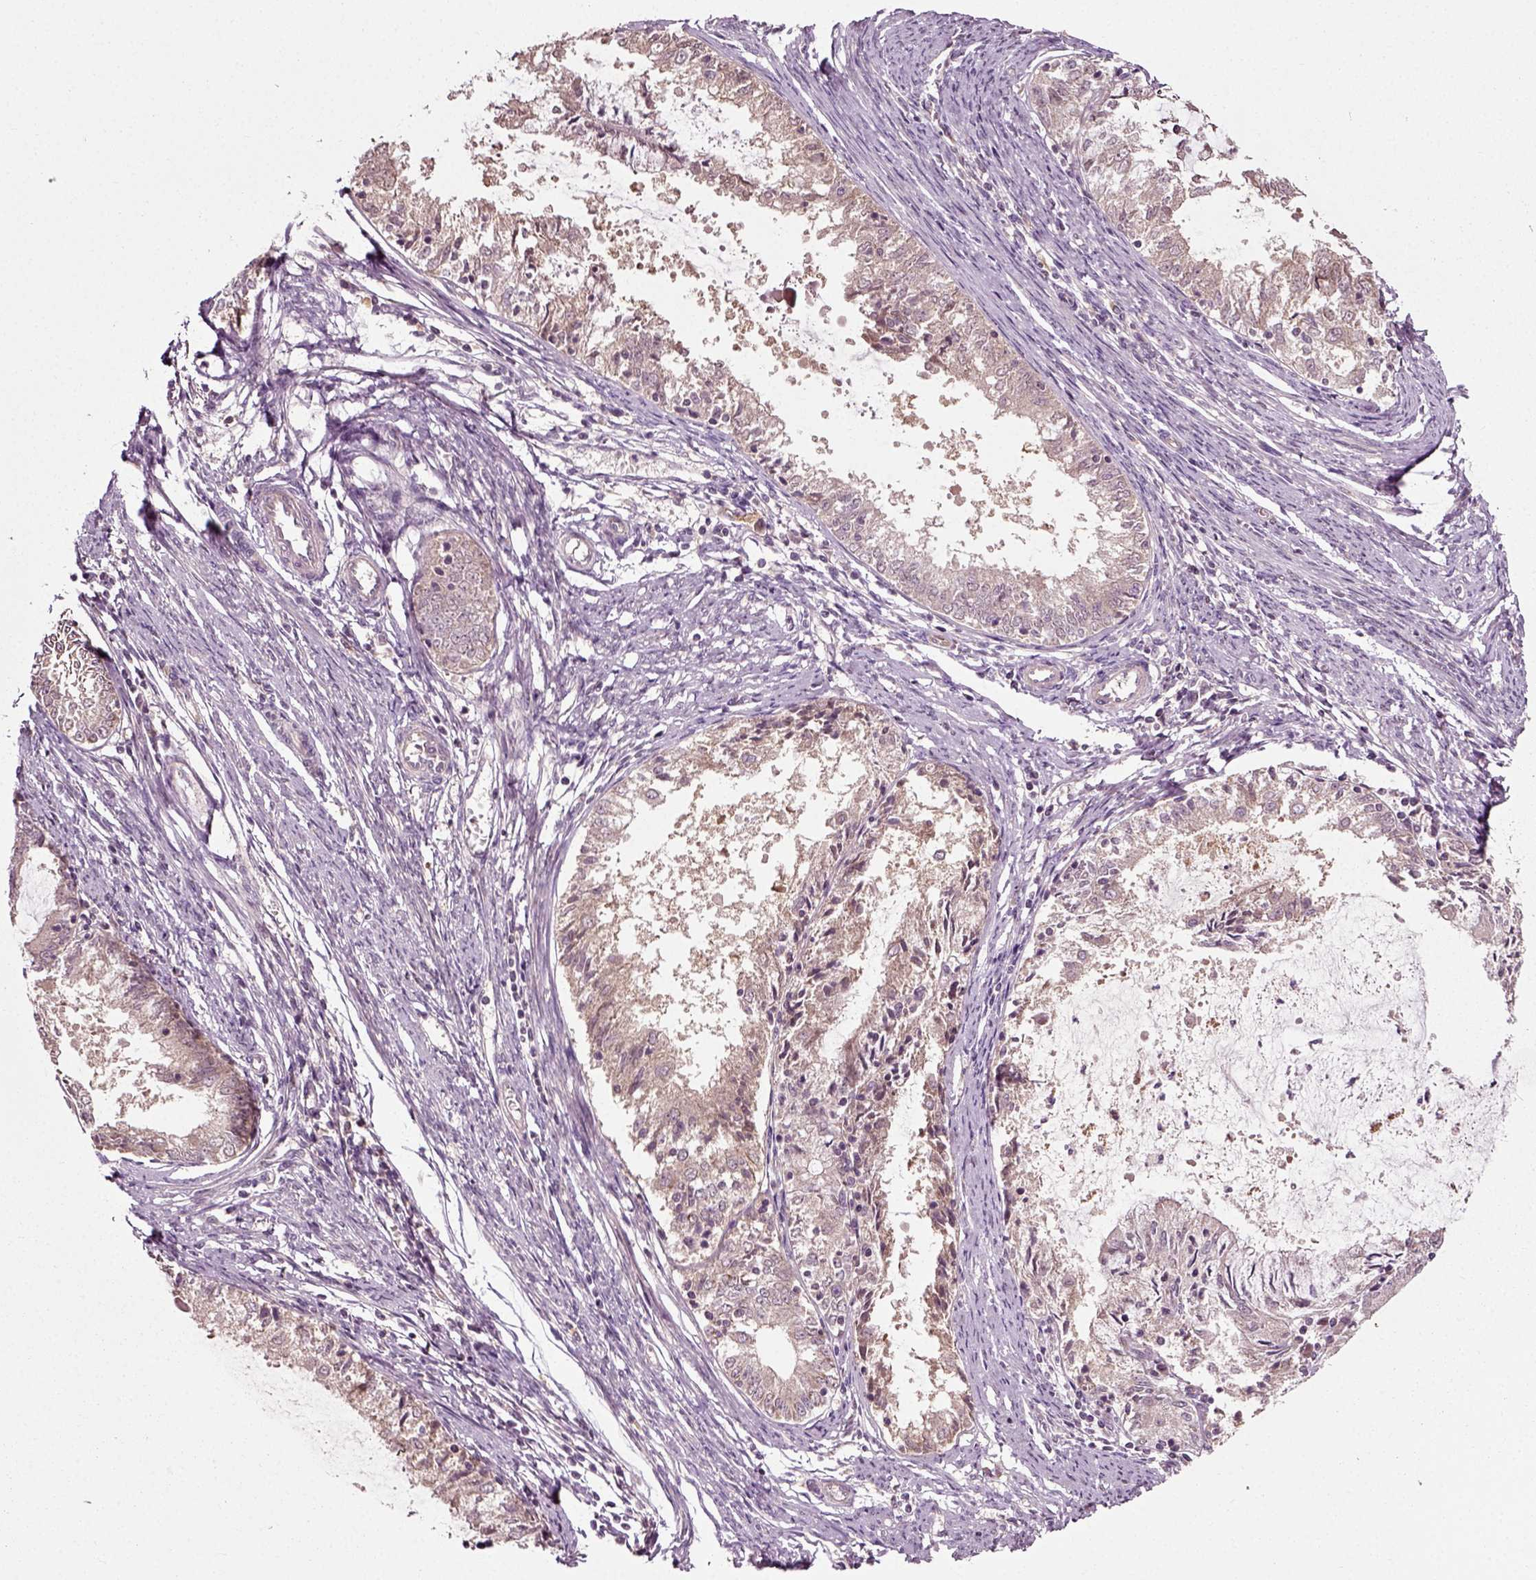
{"staining": {"intensity": "negative", "quantity": "none", "location": "none"}, "tissue": "endometrial cancer", "cell_type": "Tumor cells", "image_type": "cancer", "snomed": [{"axis": "morphology", "description": "Adenocarcinoma, NOS"}, {"axis": "topography", "description": "Endometrium"}], "caption": "There is no significant staining in tumor cells of endometrial adenocarcinoma. The staining is performed using DAB brown chromogen with nuclei counter-stained in using hematoxylin.", "gene": "PLCD3", "patient": {"sex": "female", "age": 57}}